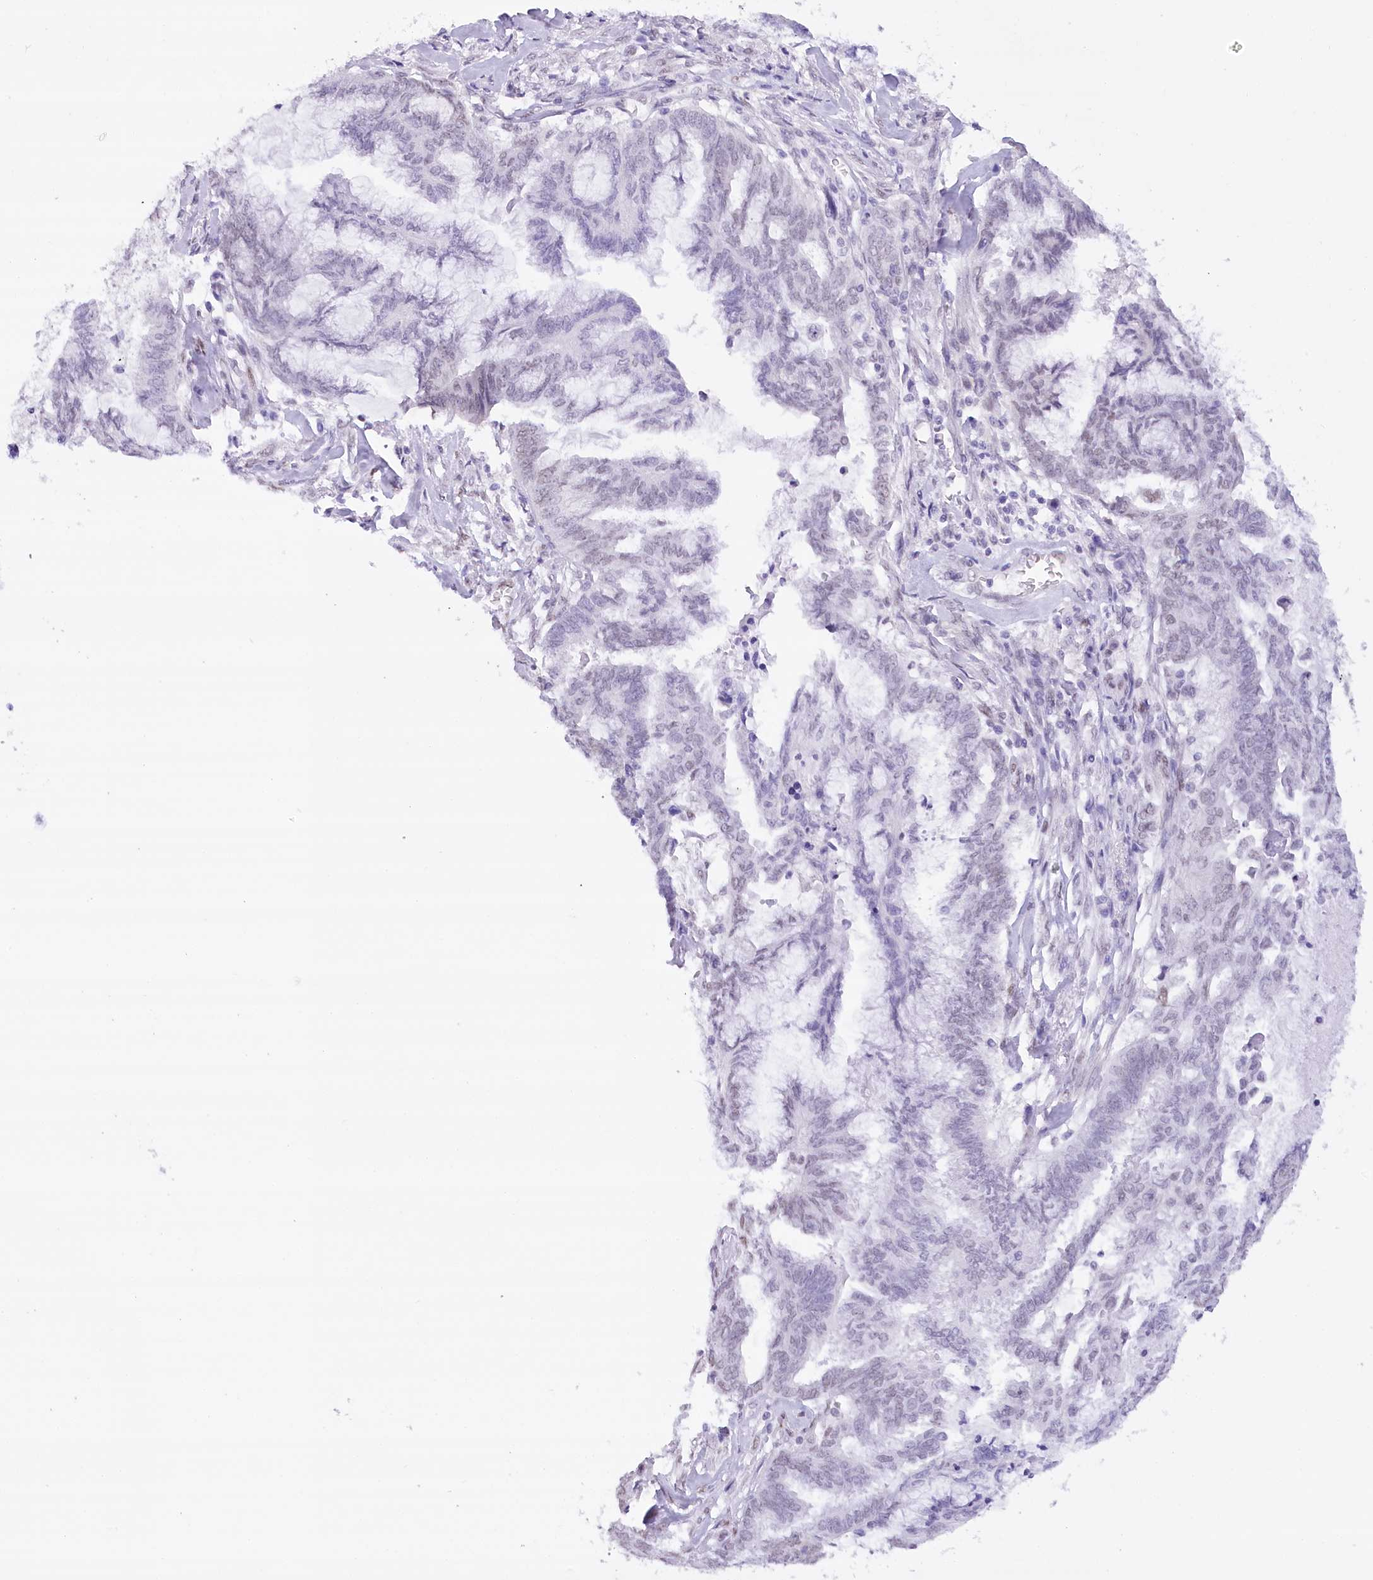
{"staining": {"intensity": "negative", "quantity": "none", "location": "none"}, "tissue": "endometrial cancer", "cell_type": "Tumor cells", "image_type": "cancer", "snomed": [{"axis": "morphology", "description": "Adenocarcinoma, NOS"}, {"axis": "topography", "description": "Endometrium"}], "caption": "An image of adenocarcinoma (endometrial) stained for a protein displays no brown staining in tumor cells.", "gene": "HNRNPA0", "patient": {"sex": "female", "age": 86}}